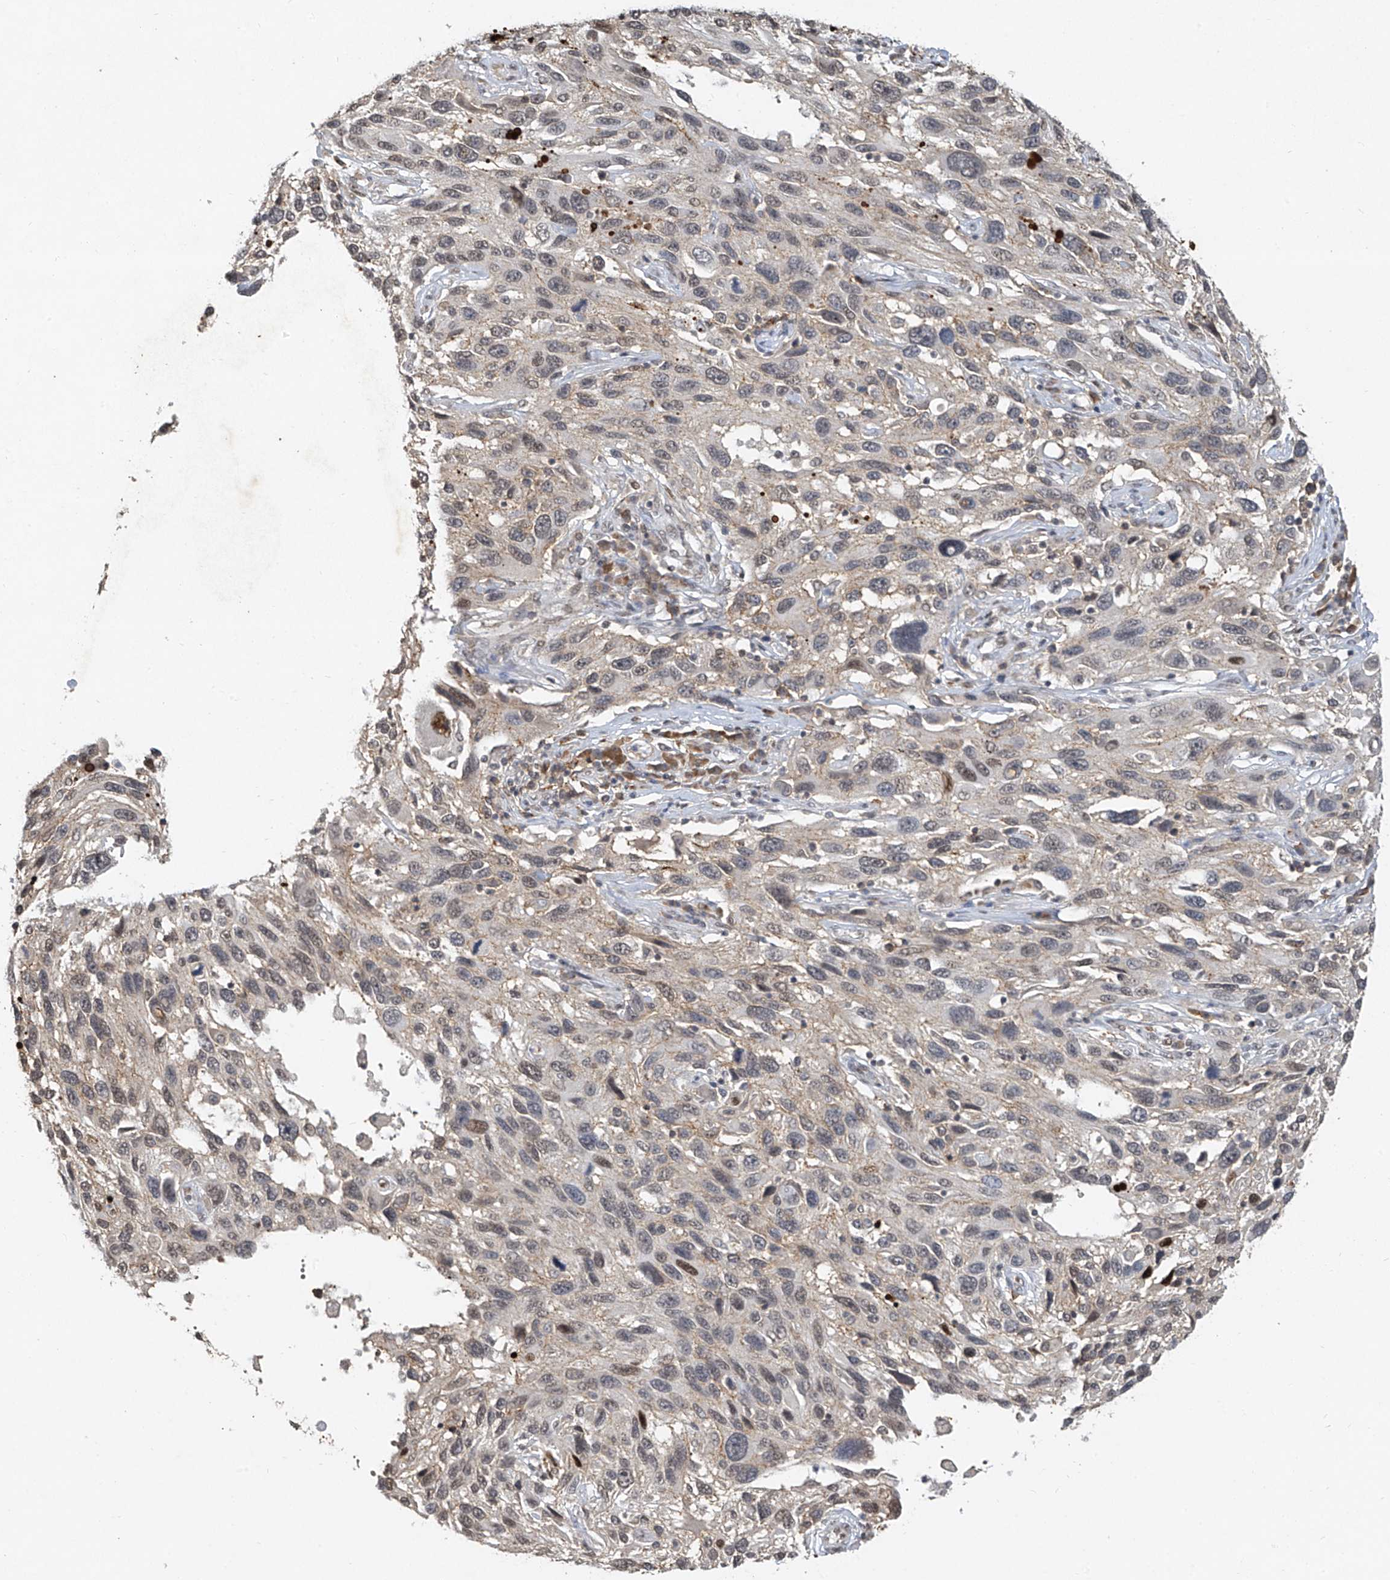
{"staining": {"intensity": "negative", "quantity": "none", "location": "none"}, "tissue": "melanoma", "cell_type": "Tumor cells", "image_type": "cancer", "snomed": [{"axis": "morphology", "description": "Malignant melanoma, NOS"}, {"axis": "topography", "description": "Skin"}], "caption": "High magnification brightfield microscopy of melanoma stained with DAB (brown) and counterstained with hematoxylin (blue): tumor cells show no significant positivity.", "gene": "ATRIP", "patient": {"sex": "male", "age": 53}}